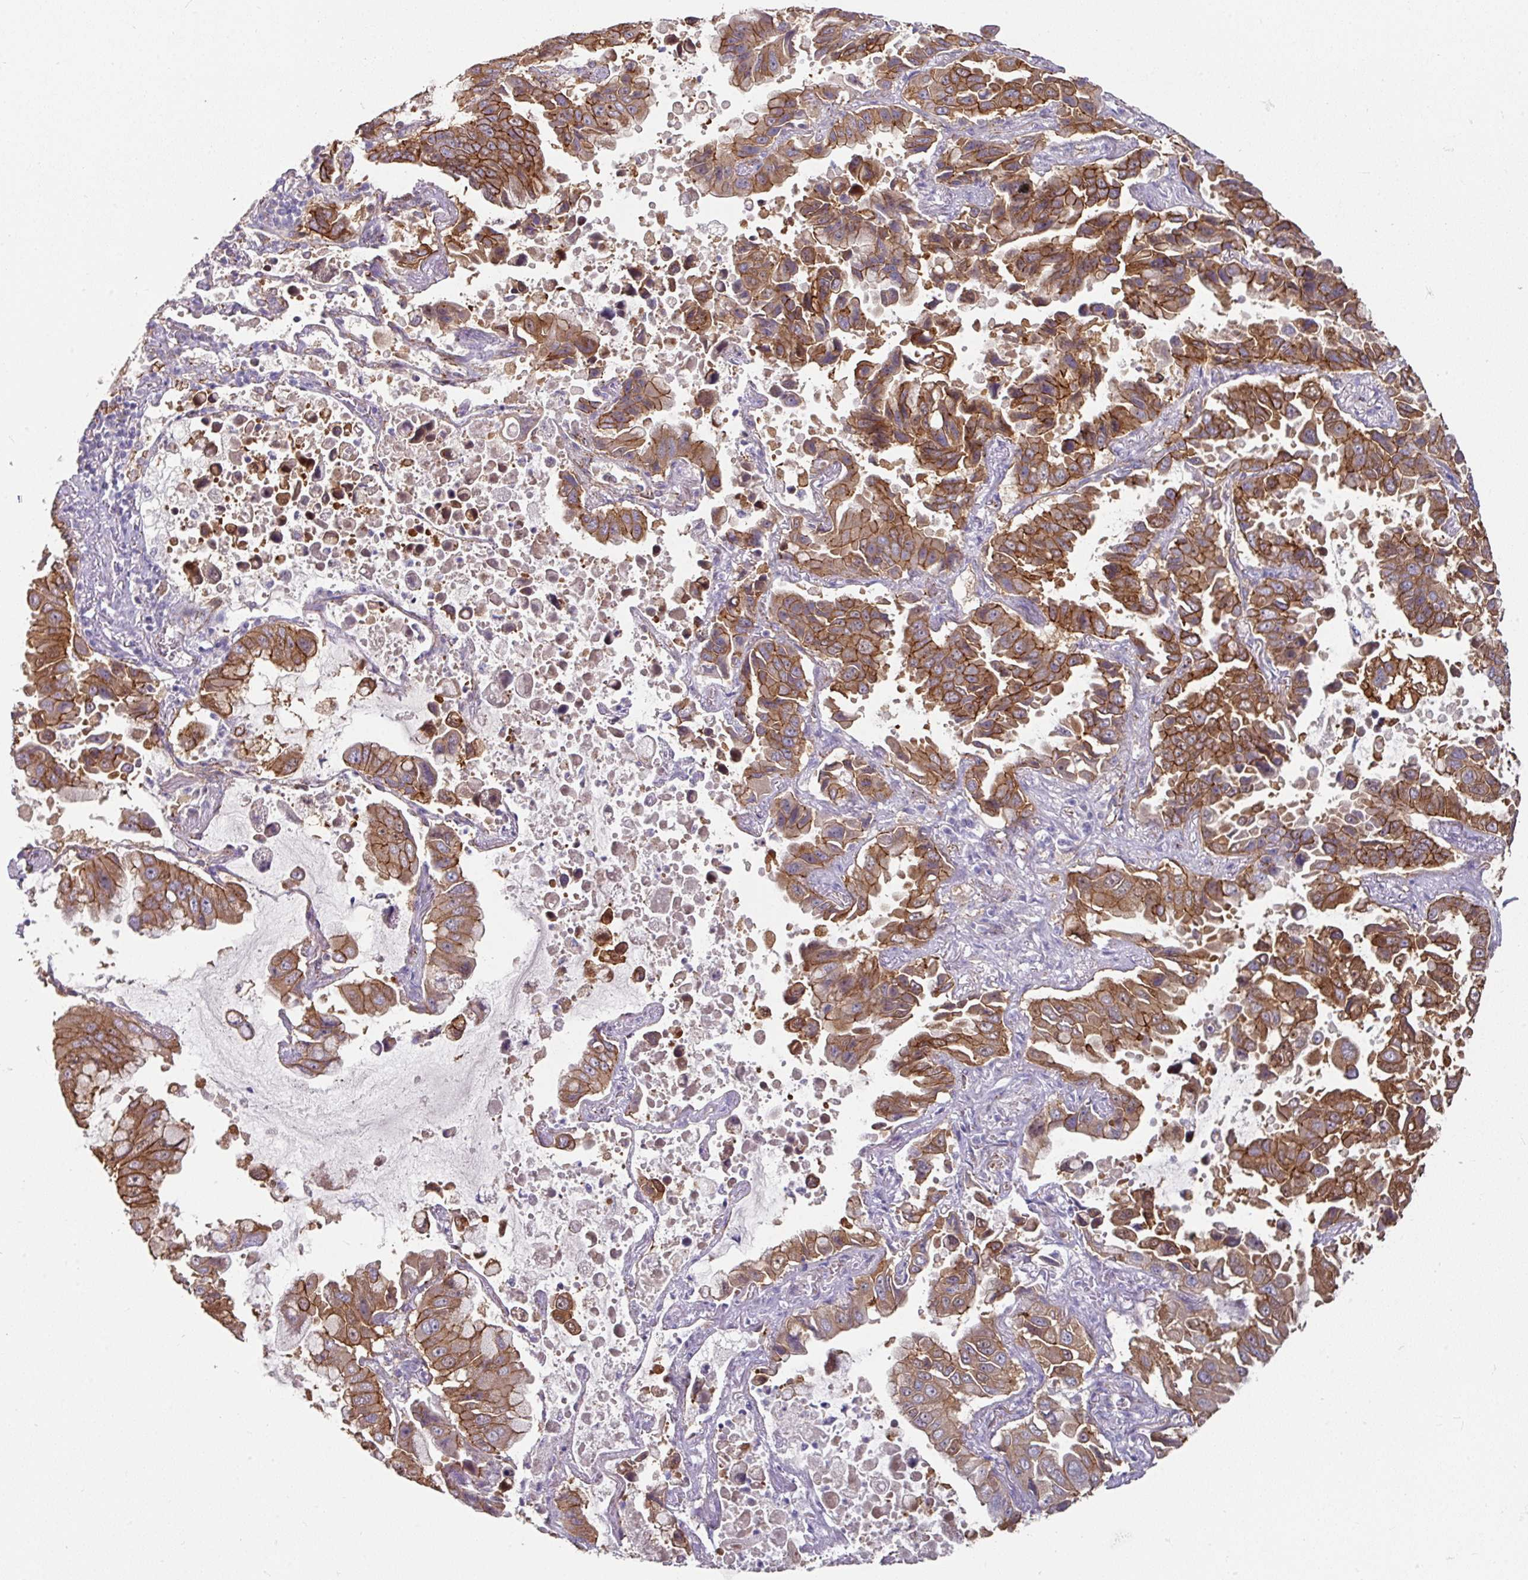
{"staining": {"intensity": "moderate", "quantity": ">75%", "location": "cytoplasmic/membranous"}, "tissue": "lung cancer", "cell_type": "Tumor cells", "image_type": "cancer", "snomed": [{"axis": "morphology", "description": "Adenocarcinoma, NOS"}, {"axis": "topography", "description": "Lung"}], "caption": "A brown stain shows moderate cytoplasmic/membranous staining of a protein in human lung adenocarcinoma tumor cells.", "gene": "JUP", "patient": {"sex": "male", "age": 64}}